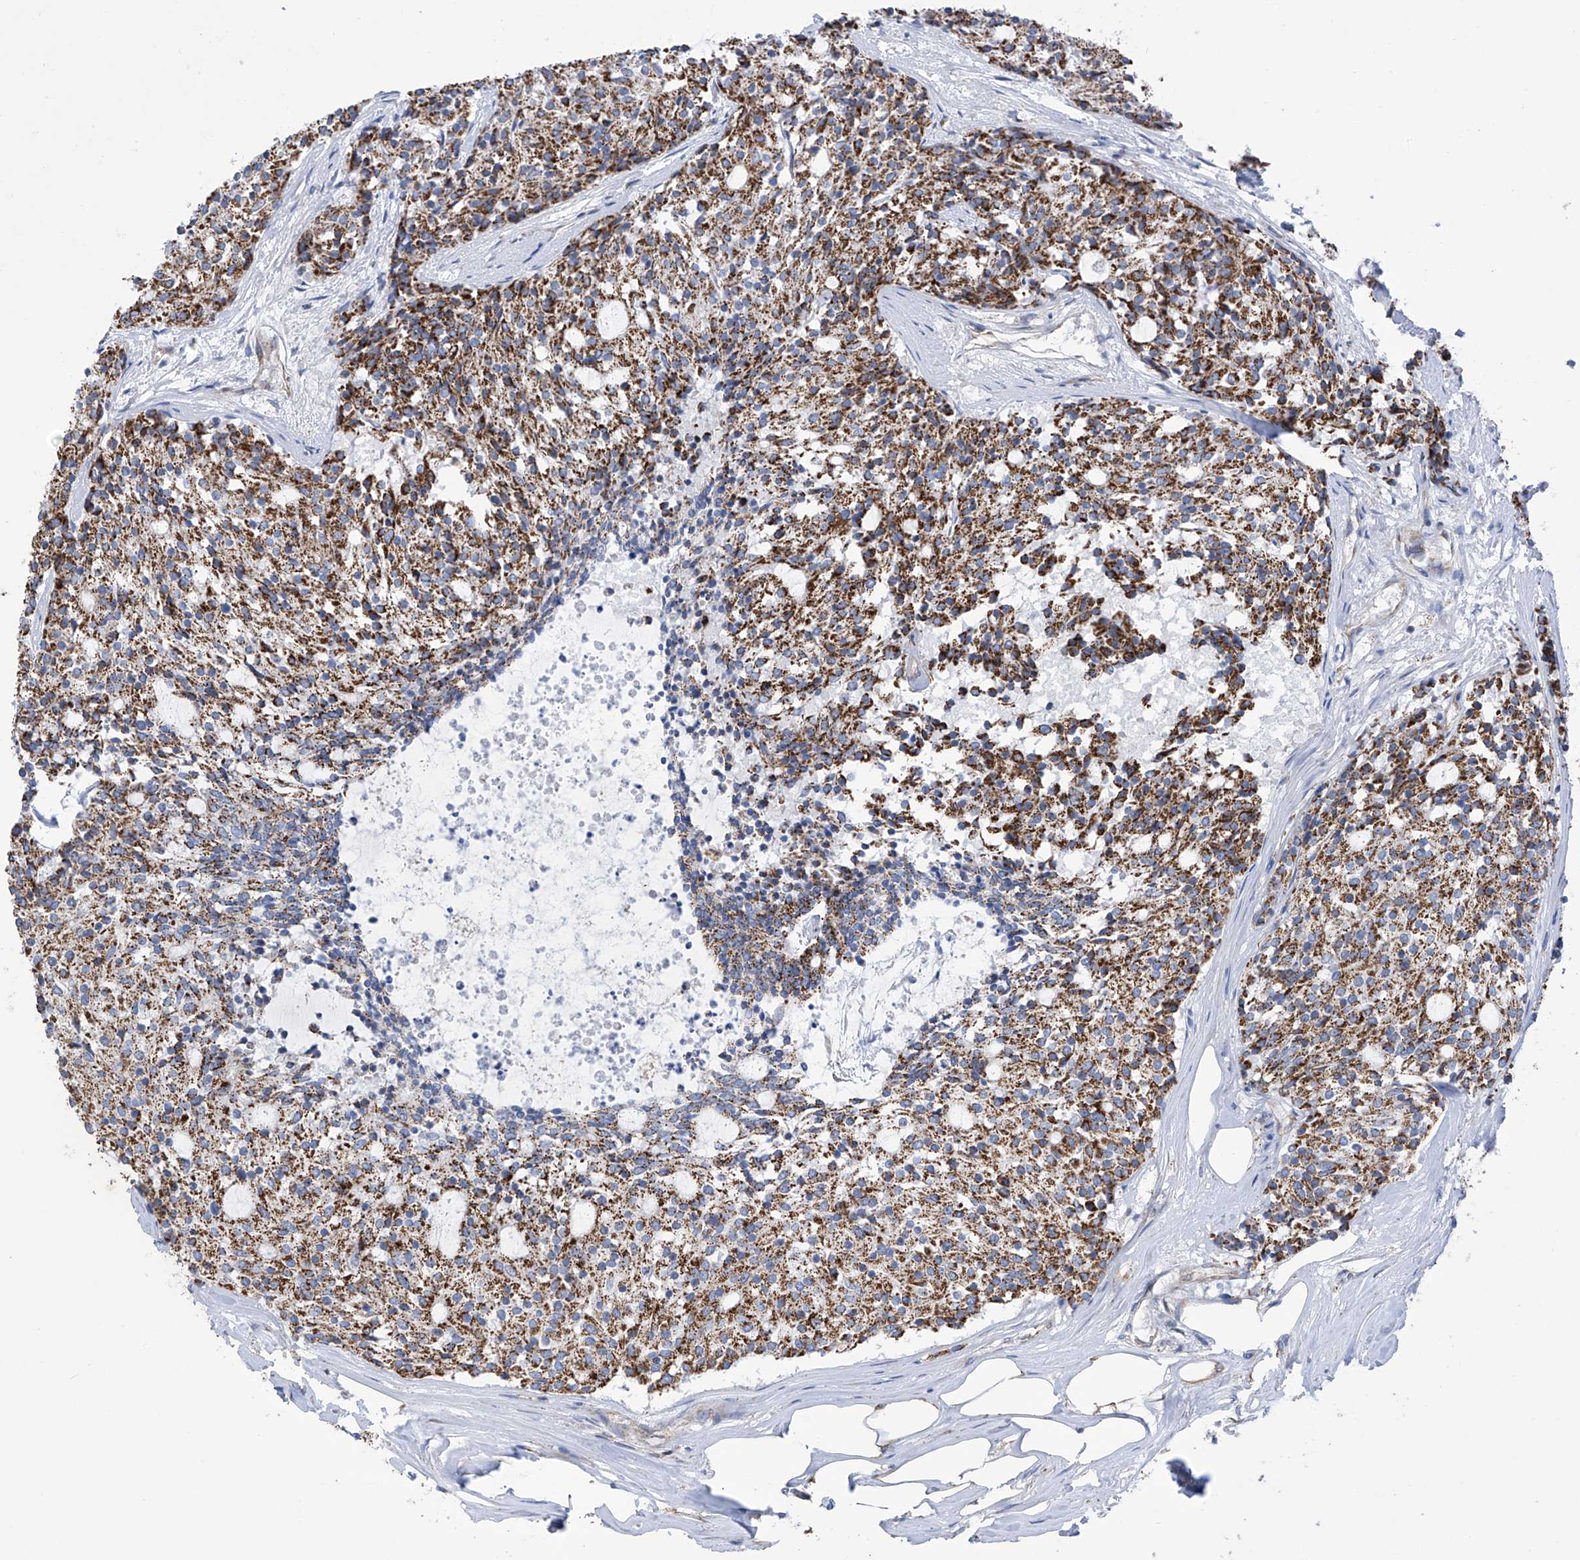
{"staining": {"intensity": "moderate", "quantity": ">75%", "location": "cytoplasmic/membranous"}, "tissue": "carcinoid", "cell_type": "Tumor cells", "image_type": "cancer", "snomed": [{"axis": "morphology", "description": "Carcinoid, malignant, NOS"}, {"axis": "topography", "description": "Pancreas"}], "caption": "Immunohistochemical staining of carcinoid demonstrates medium levels of moderate cytoplasmic/membranous staining in about >75% of tumor cells. (Stains: DAB in brown, nuclei in blue, Microscopy: brightfield microscopy at high magnification).", "gene": "EIF5B", "patient": {"sex": "female", "age": 54}}